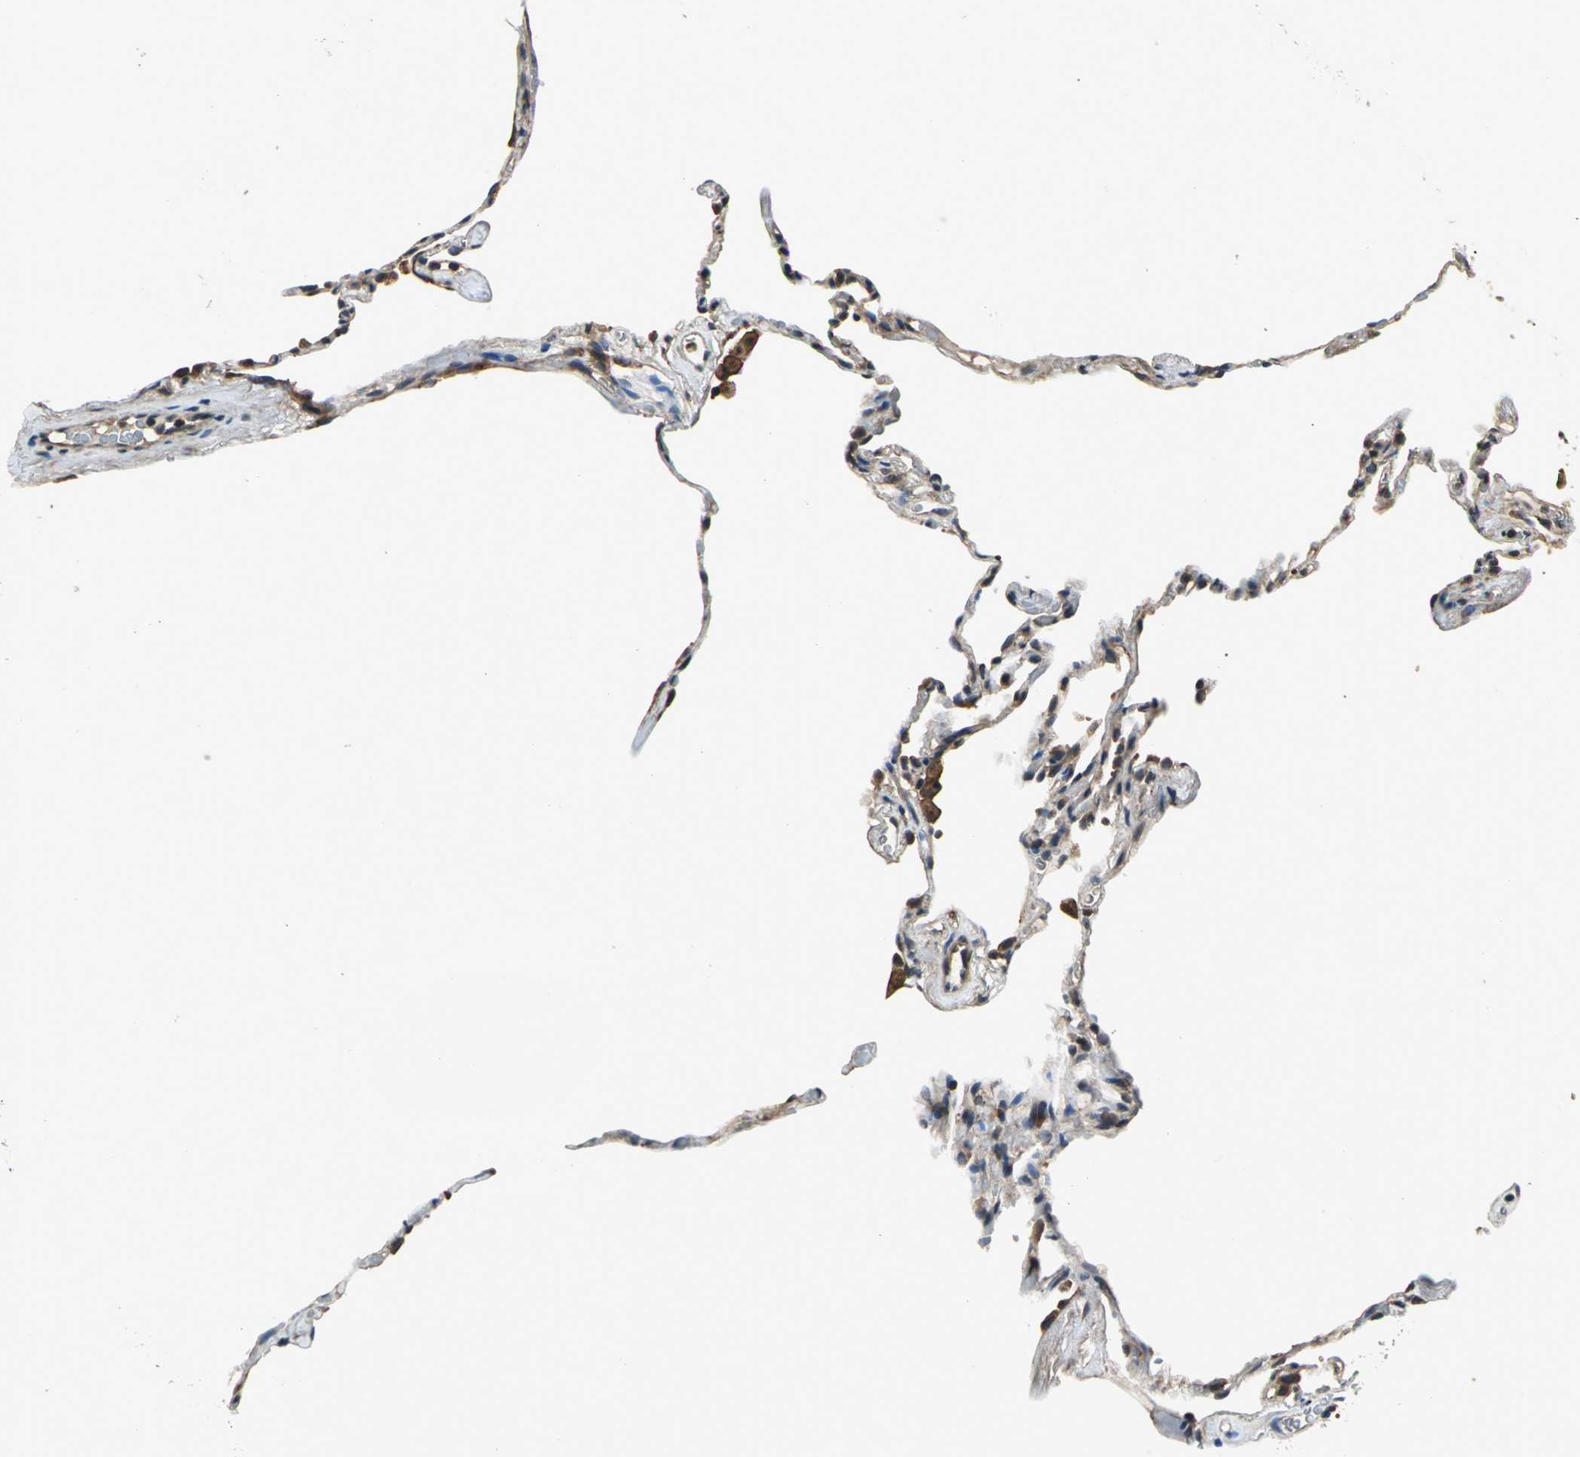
{"staining": {"intensity": "moderate", "quantity": ">75%", "location": "nuclear"}, "tissue": "lung", "cell_type": "Alveolar cells", "image_type": "normal", "snomed": [{"axis": "morphology", "description": "Normal tissue, NOS"}, {"axis": "topography", "description": "Lung"}], "caption": "Immunohistochemistry (IHC) (DAB) staining of normal human lung shows moderate nuclear protein positivity in about >75% of alveolar cells. (DAB (3,3'-diaminobenzidine) IHC, brown staining for protein, blue staining for nuclei).", "gene": "EIF2B2", "patient": {"sex": "male", "age": 59}}